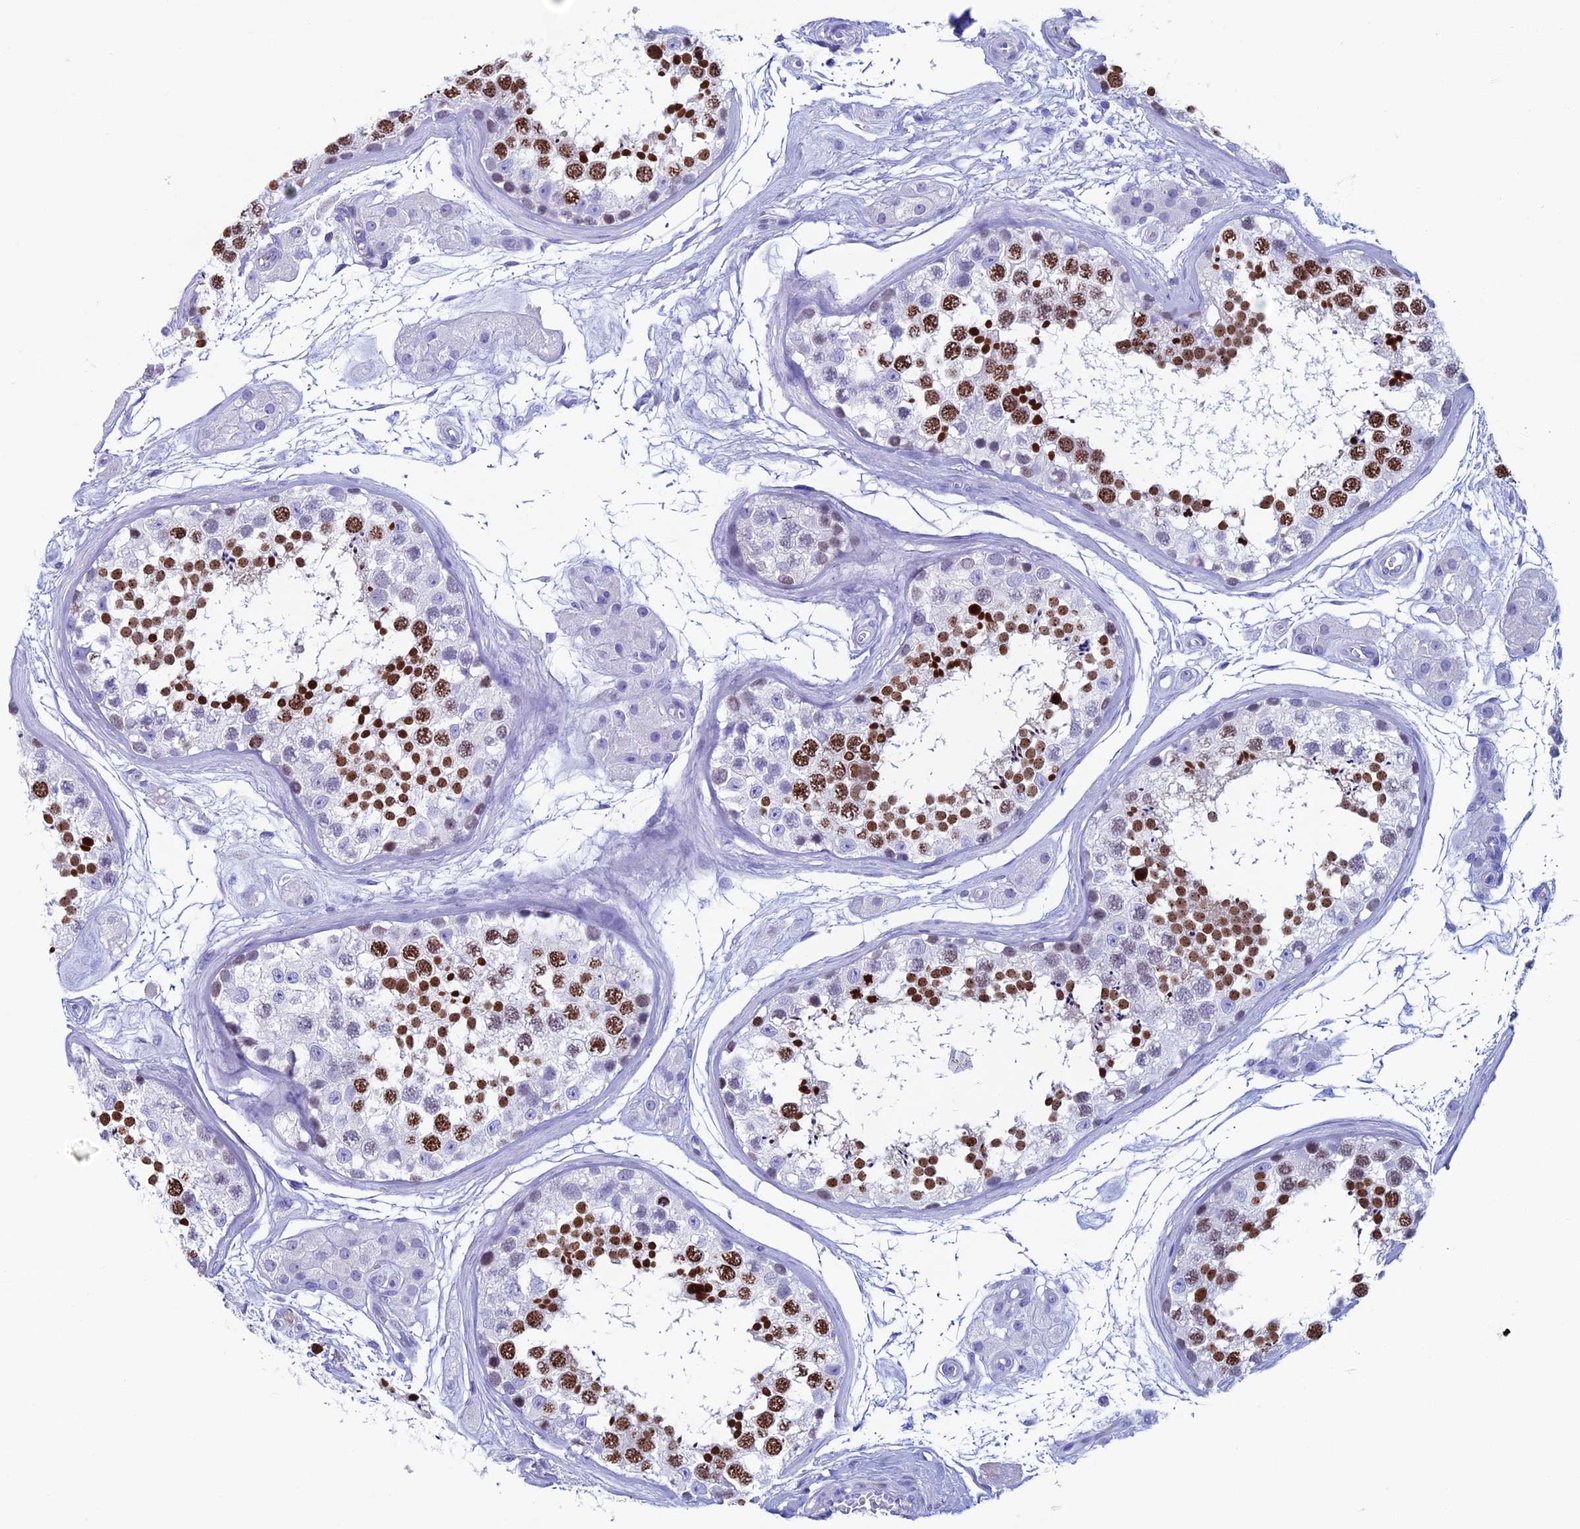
{"staining": {"intensity": "strong", "quantity": "25%-75%", "location": "nuclear"}, "tissue": "testis", "cell_type": "Cells in seminiferous ducts", "image_type": "normal", "snomed": [{"axis": "morphology", "description": "Normal tissue, NOS"}, {"axis": "topography", "description": "Testis"}], "caption": "Testis was stained to show a protein in brown. There is high levels of strong nuclear staining in about 25%-75% of cells in seminiferous ducts.", "gene": "KCNK17", "patient": {"sex": "male", "age": 56}}